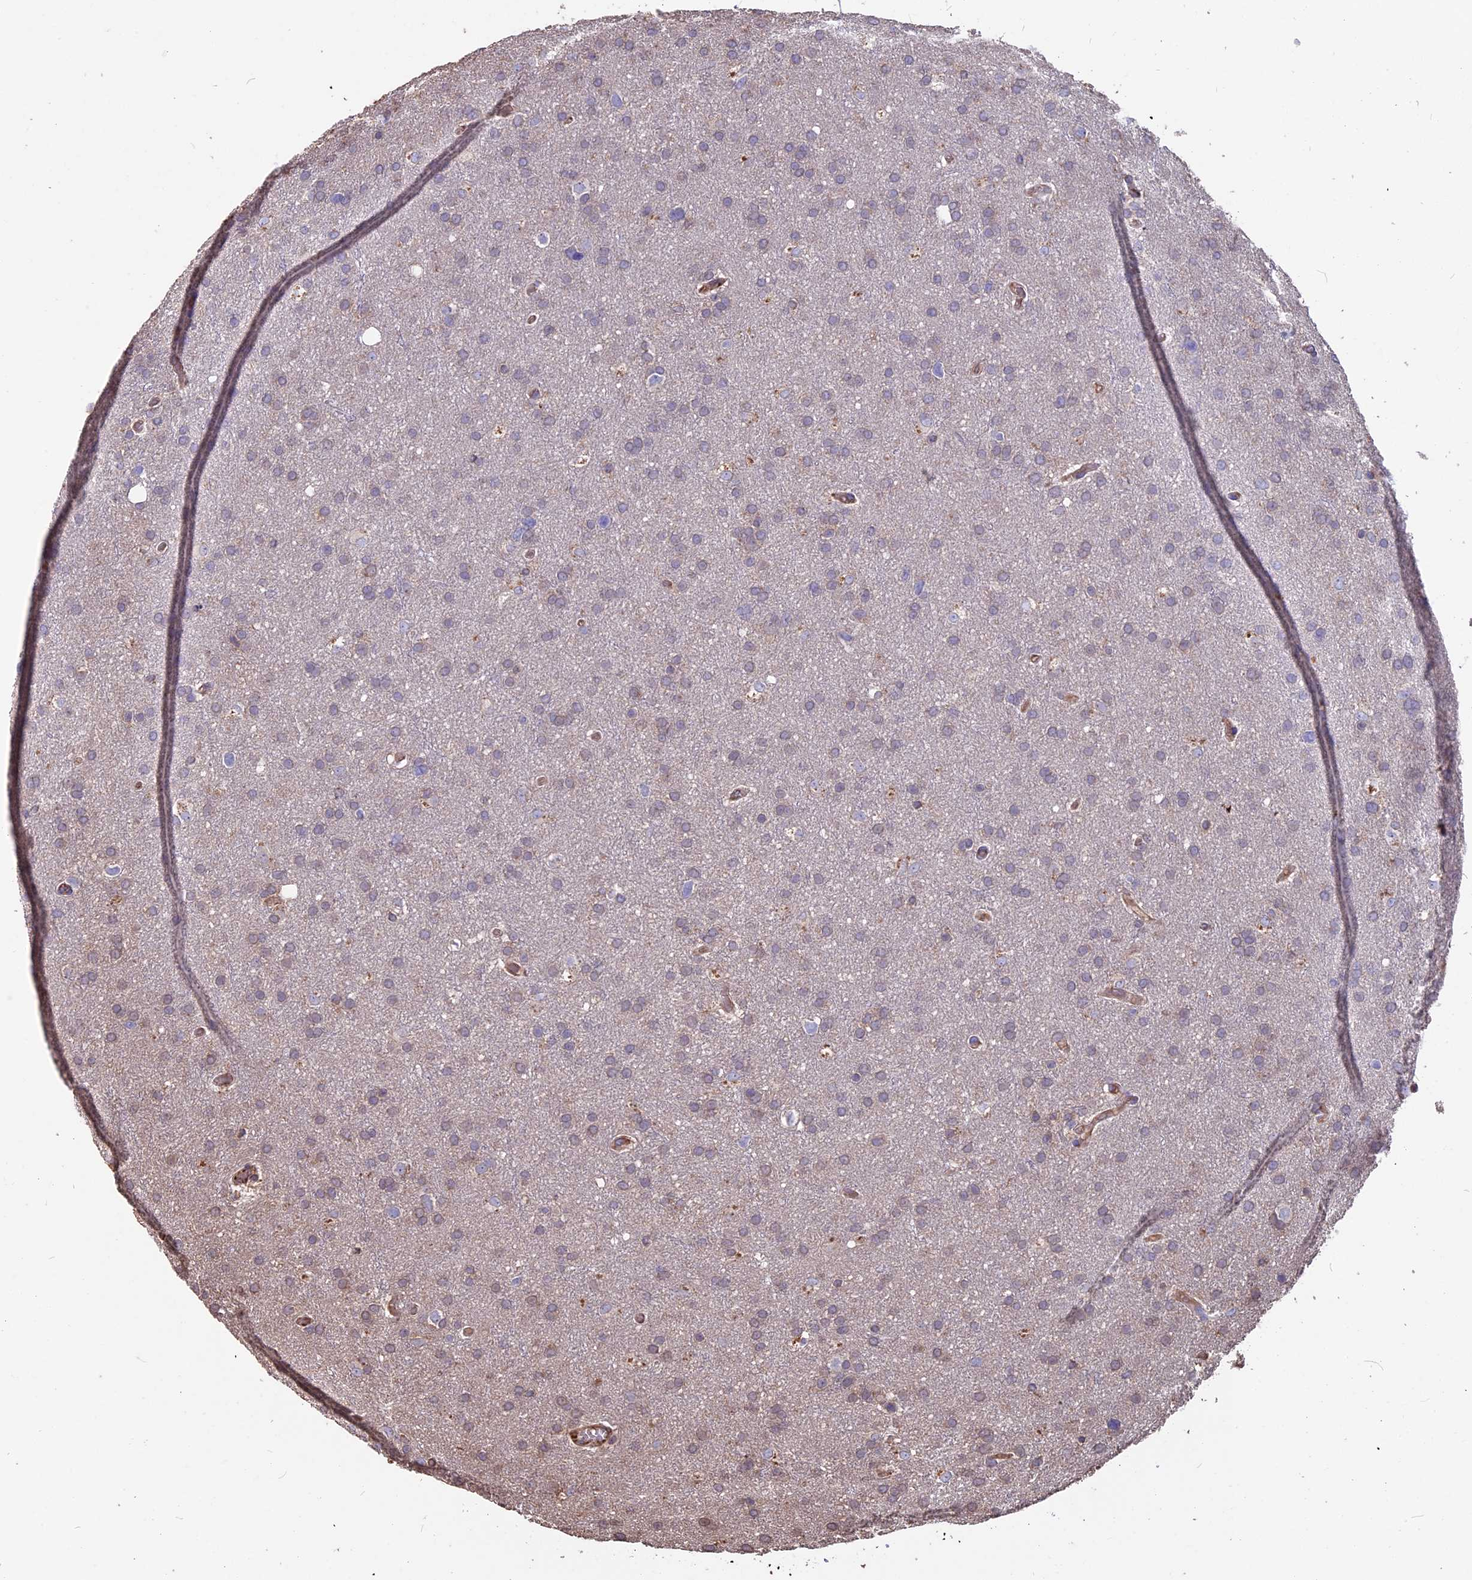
{"staining": {"intensity": "weak", "quantity": "<25%", "location": "cytoplasmic/membranous"}, "tissue": "glioma", "cell_type": "Tumor cells", "image_type": "cancer", "snomed": [{"axis": "morphology", "description": "Glioma, malignant, High grade"}, {"axis": "topography", "description": "Cerebral cortex"}], "caption": "Tumor cells are negative for protein expression in human malignant glioma (high-grade).", "gene": "SEH1L", "patient": {"sex": "female", "age": 36}}